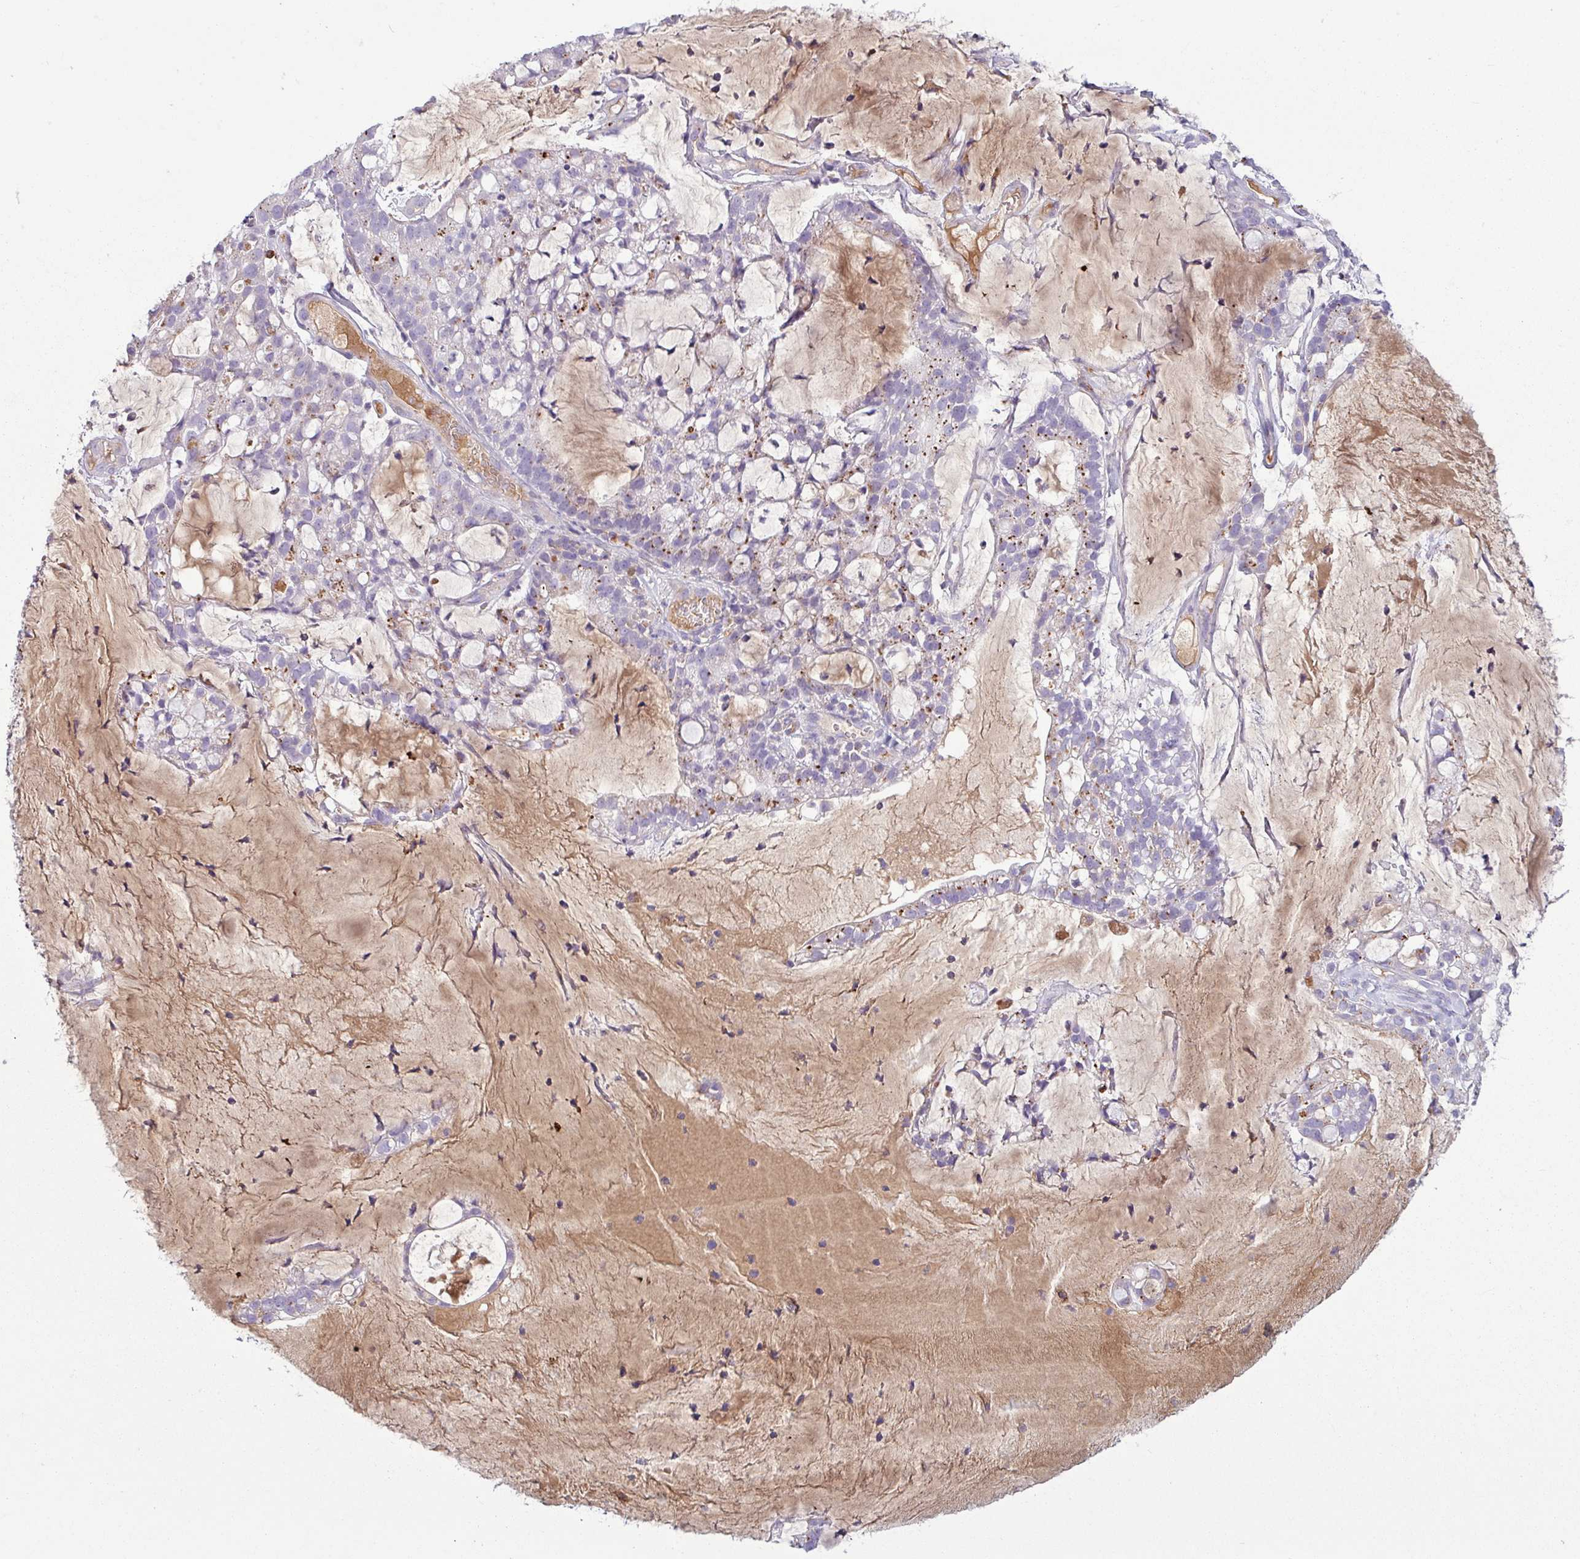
{"staining": {"intensity": "moderate", "quantity": "<25%", "location": "cytoplasmic/membranous"}, "tissue": "cervical cancer", "cell_type": "Tumor cells", "image_type": "cancer", "snomed": [{"axis": "morphology", "description": "Adenocarcinoma, NOS"}, {"axis": "topography", "description": "Cervix"}], "caption": "This micrograph demonstrates immunohistochemistry (IHC) staining of cervical cancer, with low moderate cytoplasmic/membranous expression in about <25% of tumor cells.", "gene": "C4B", "patient": {"sex": "female", "age": 41}}